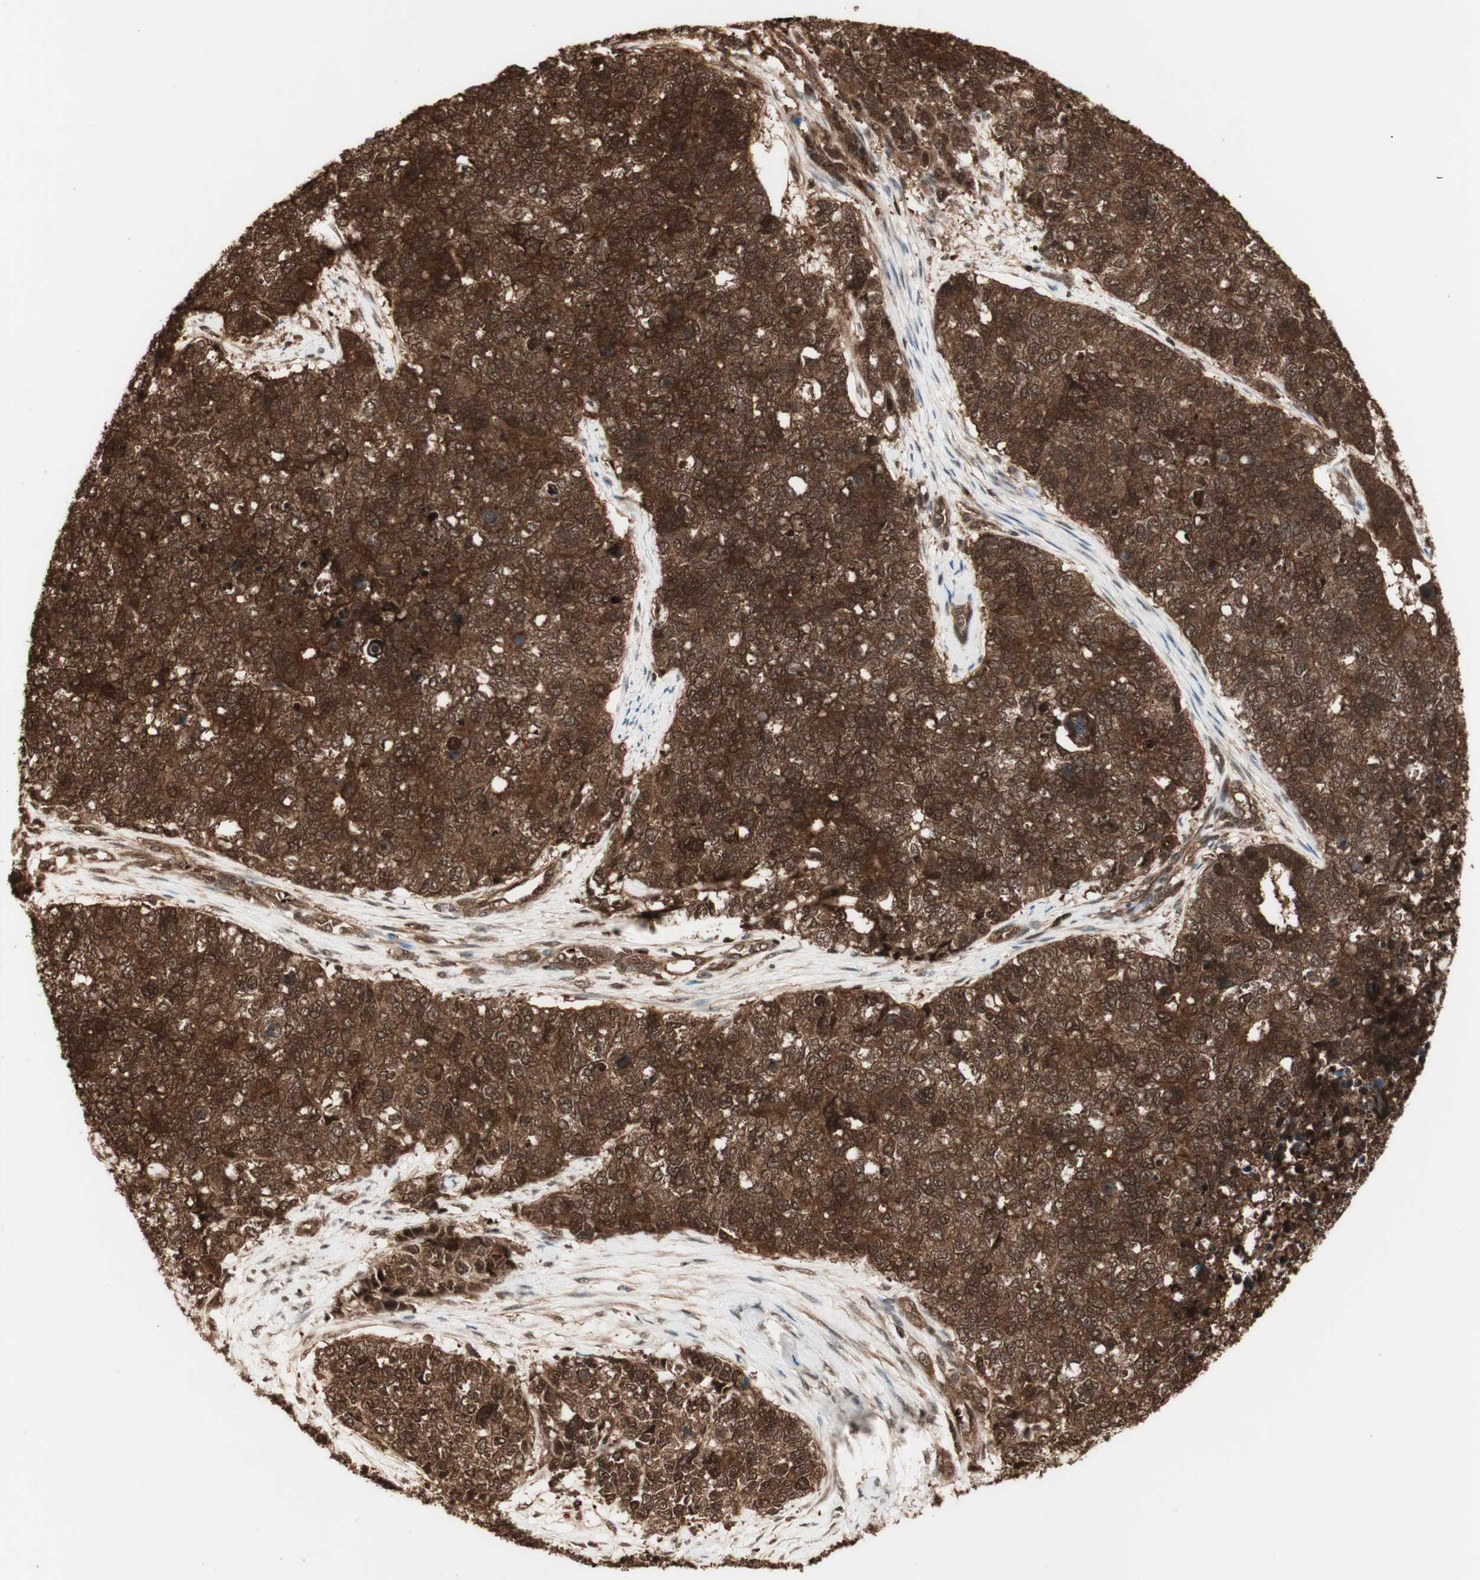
{"staining": {"intensity": "strong", "quantity": ">75%", "location": "cytoplasmic/membranous,nuclear"}, "tissue": "cervical cancer", "cell_type": "Tumor cells", "image_type": "cancer", "snomed": [{"axis": "morphology", "description": "Squamous cell carcinoma, NOS"}, {"axis": "topography", "description": "Cervix"}], "caption": "Cervical cancer stained for a protein exhibits strong cytoplasmic/membranous and nuclear positivity in tumor cells.", "gene": "YWHAB", "patient": {"sex": "female", "age": 63}}